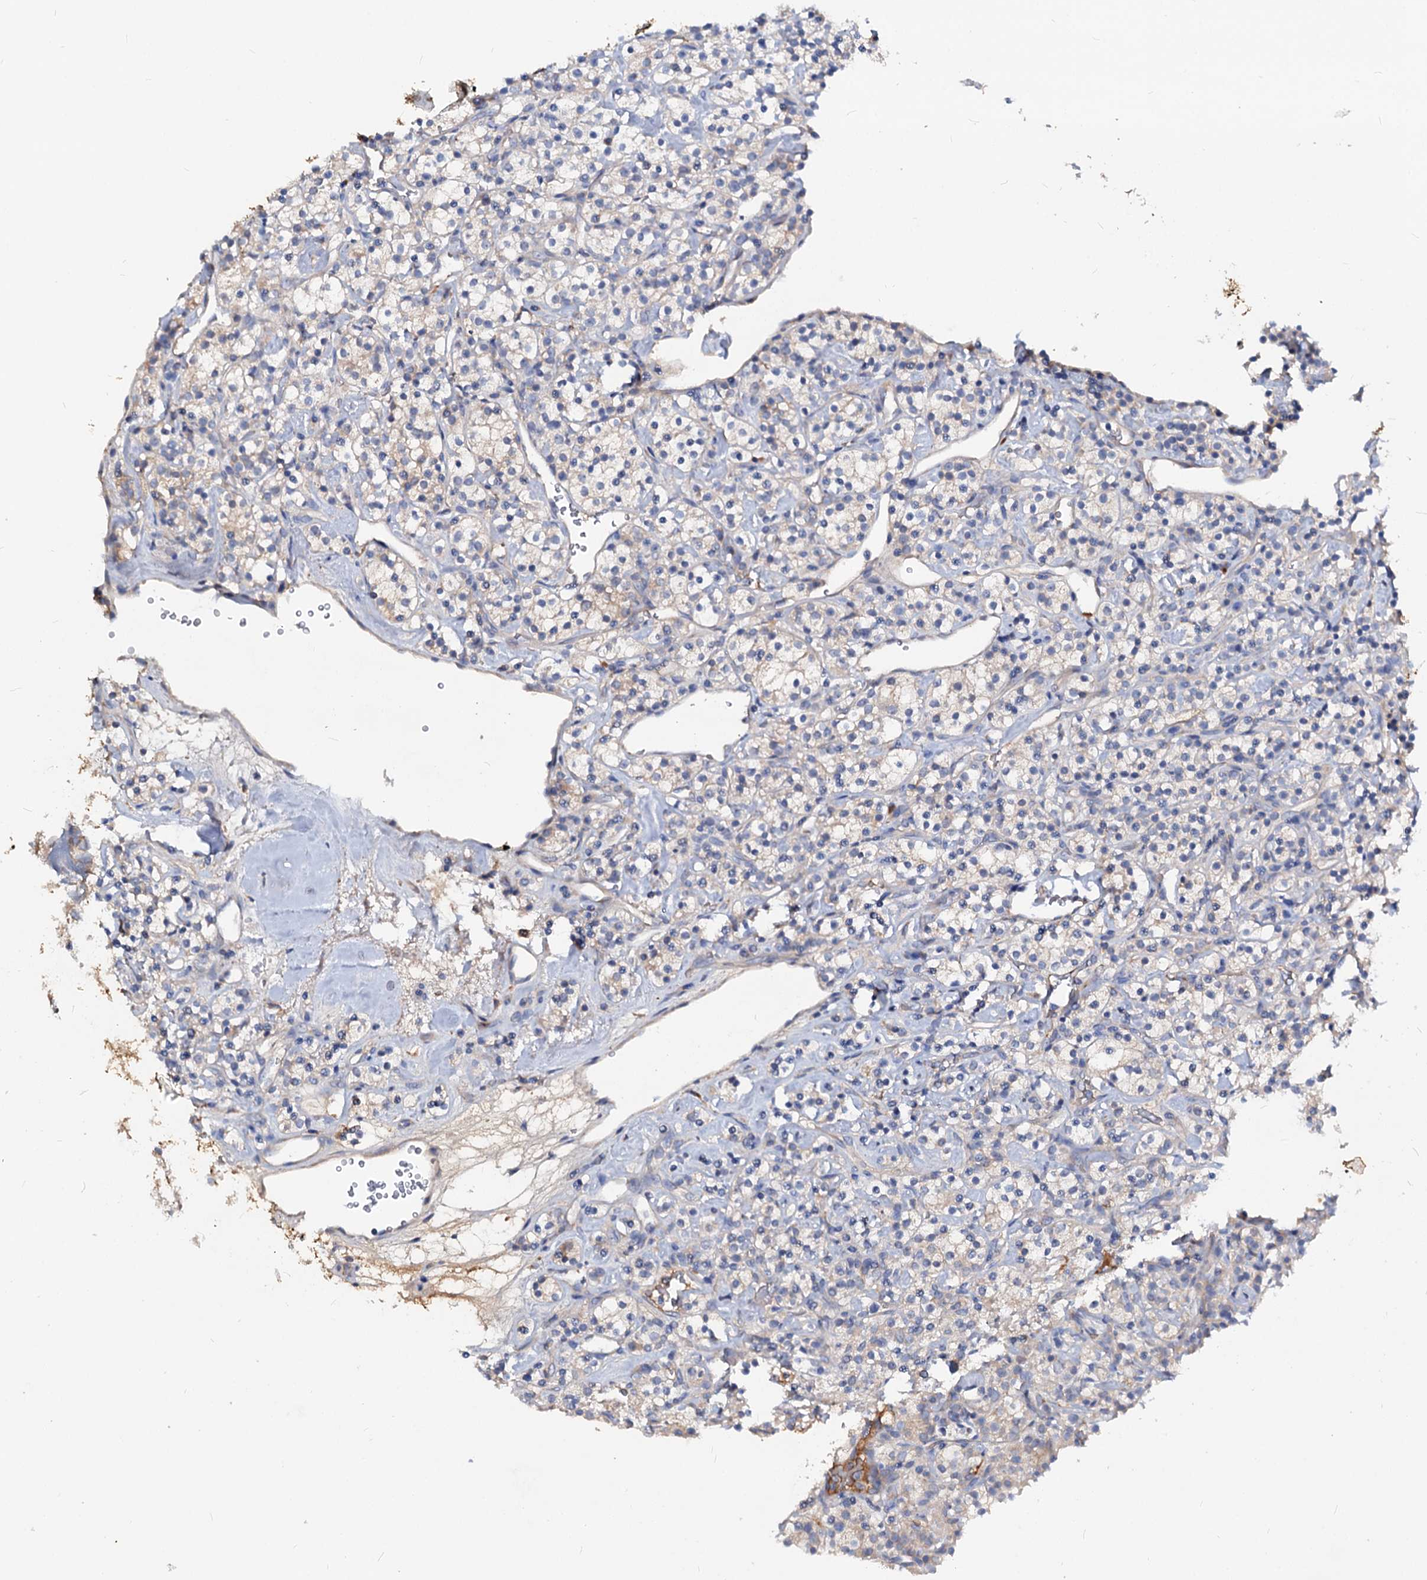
{"staining": {"intensity": "weak", "quantity": "<25%", "location": "cytoplasmic/membranous"}, "tissue": "renal cancer", "cell_type": "Tumor cells", "image_type": "cancer", "snomed": [{"axis": "morphology", "description": "Adenocarcinoma, NOS"}, {"axis": "topography", "description": "Kidney"}], "caption": "DAB (3,3'-diaminobenzidine) immunohistochemical staining of human adenocarcinoma (renal) demonstrates no significant positivity in tumor cells. (DAB (3,3'-diaminobenzidine) immunohistochemistry (IHC) visualized using brightfield microscopy, high magnification).", "gene": "ACY3", "patient": {"sex": "male", "age": 77}}